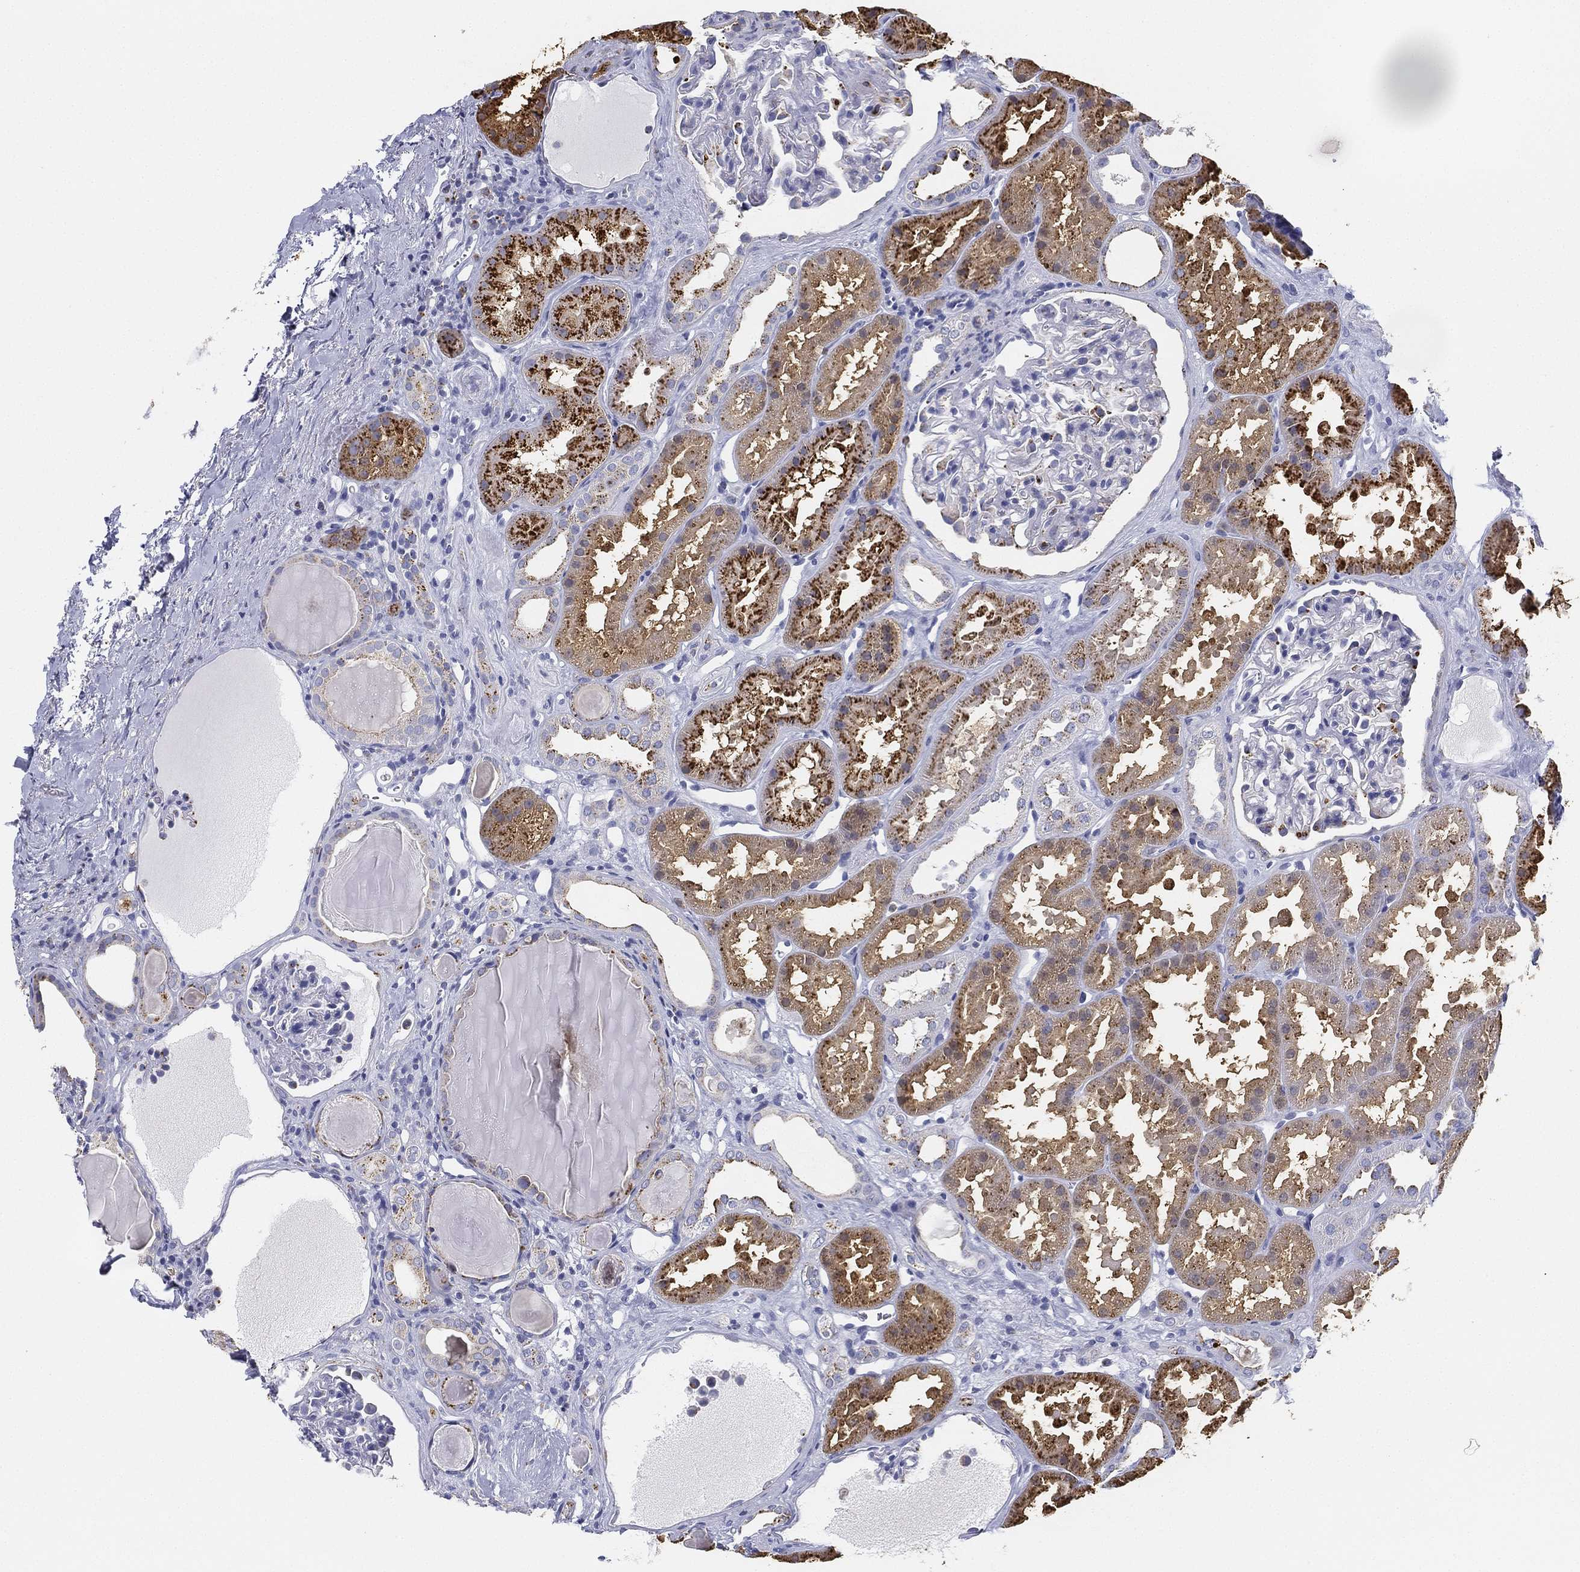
{"staining": {"intensity": "negative", "quantity": "none", "location": "none"}, "tissue": "kidney", "cell_type": "Cells in glomeruli", "image_type": "normal", "snomed": [{"axis": "morphology", "description": "Normal tissue, NOS"}, {"axis": "topography", "description": "Kidney"}], "caption": "High power microscopy image of an immunohistochemistry micrograph of normal kidney, revealing no significant staining in cells in glomeruli. (Immunohistochemistry, brightfield microscopy, high magnification).", "gene": "NPC2", "patient": {"sex": "male", "age": 61}}